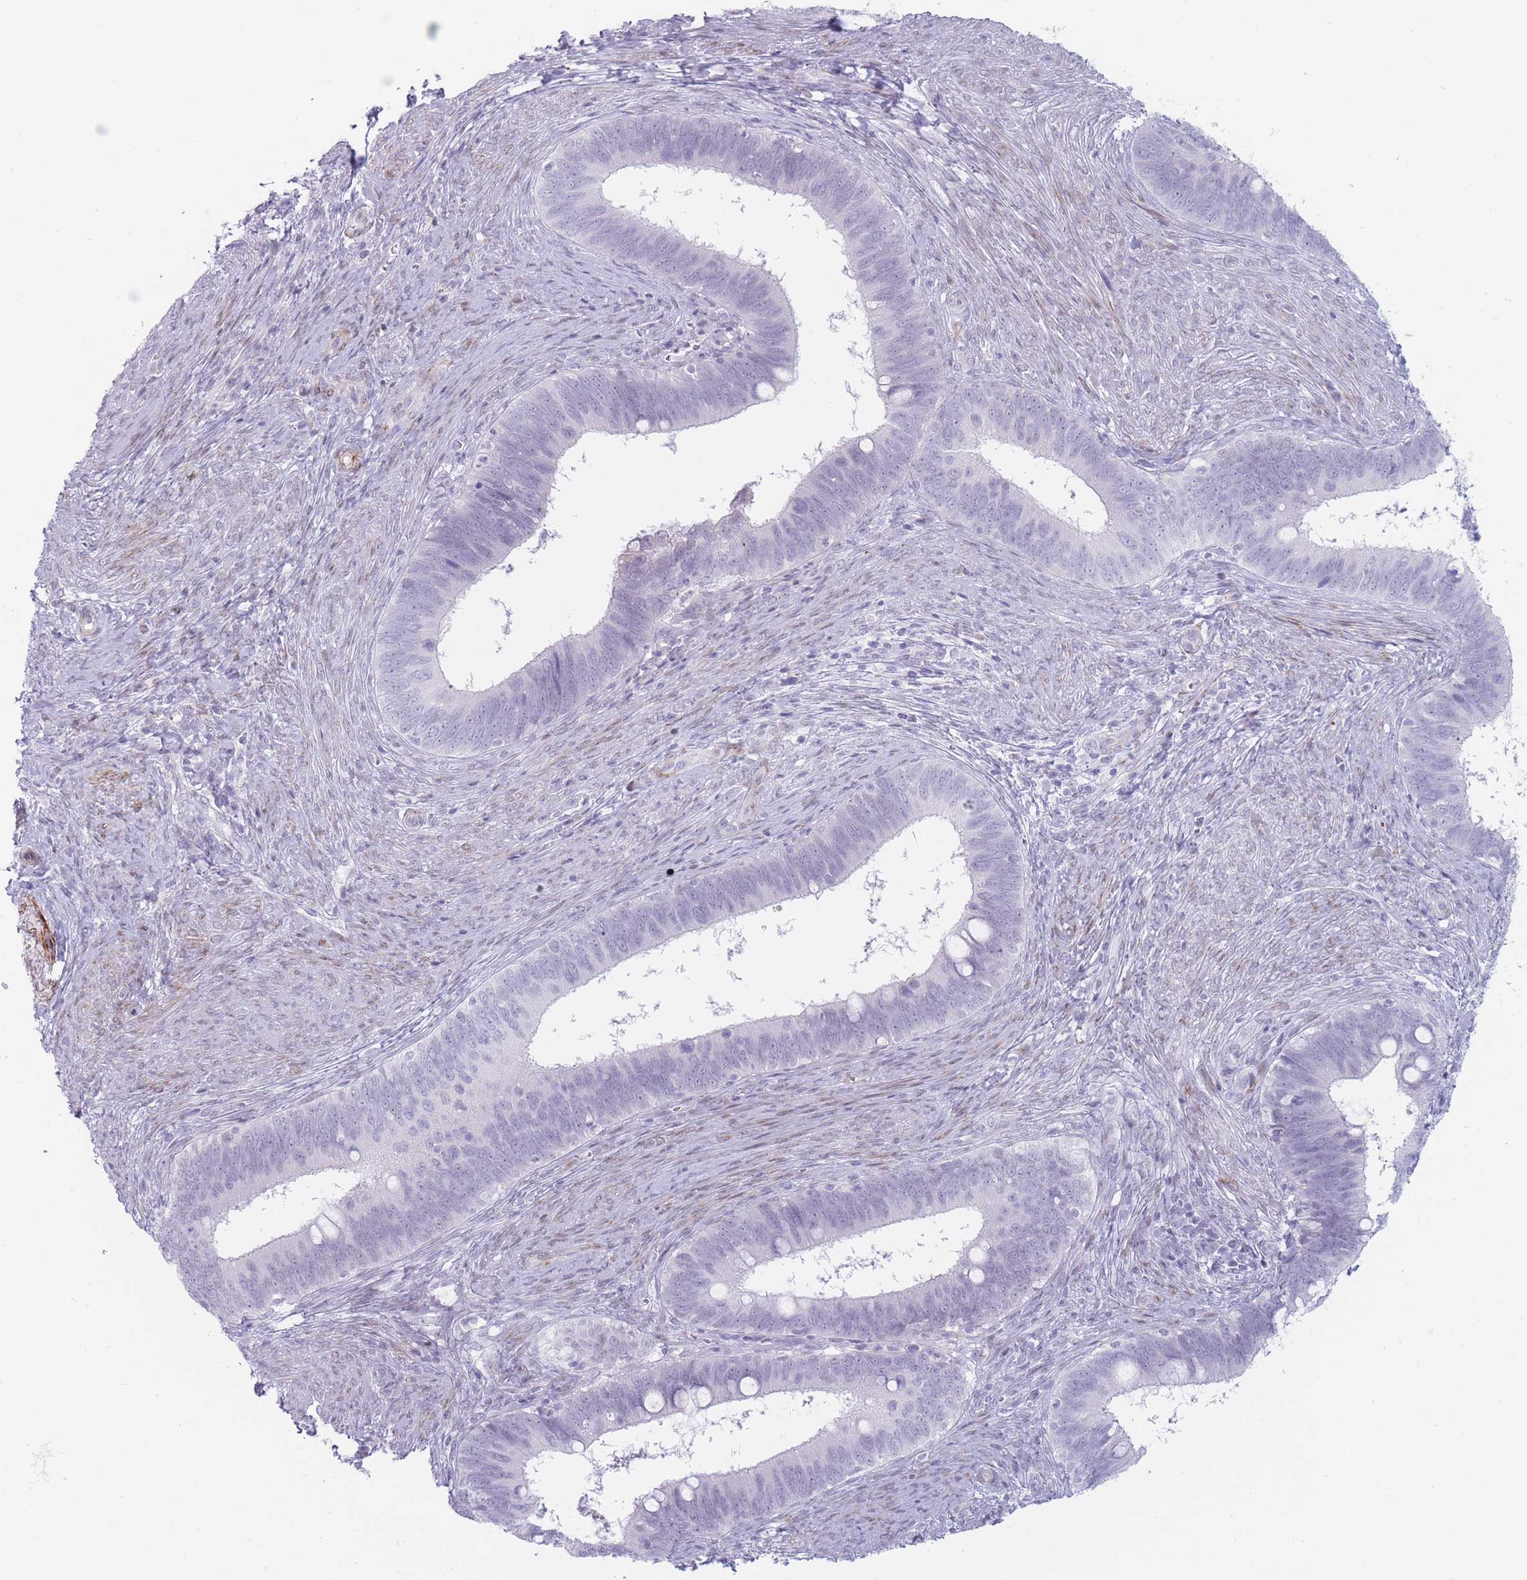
{"staining": {"intensity": "negative", "quantity": "none", "location": "none"}, "tissue": "cervical cancer", "cell_type": "Tumor cells", "image_type": "cancer", "snomed": [{"axis": "morphology", "description": "Adenocarcinoma, NOS"}, {"axis": "topography", "description": "Cervix"}], "caption": "IHC micrograph of neoplastic tissue: cervical adenocarcinoma stained with DAB (3,3'-diaminobenzidine) reveals no significant protein positivity in tumor cells.", "gene": "IFNA6", "patient": {"sex": "female", "age": 42}}